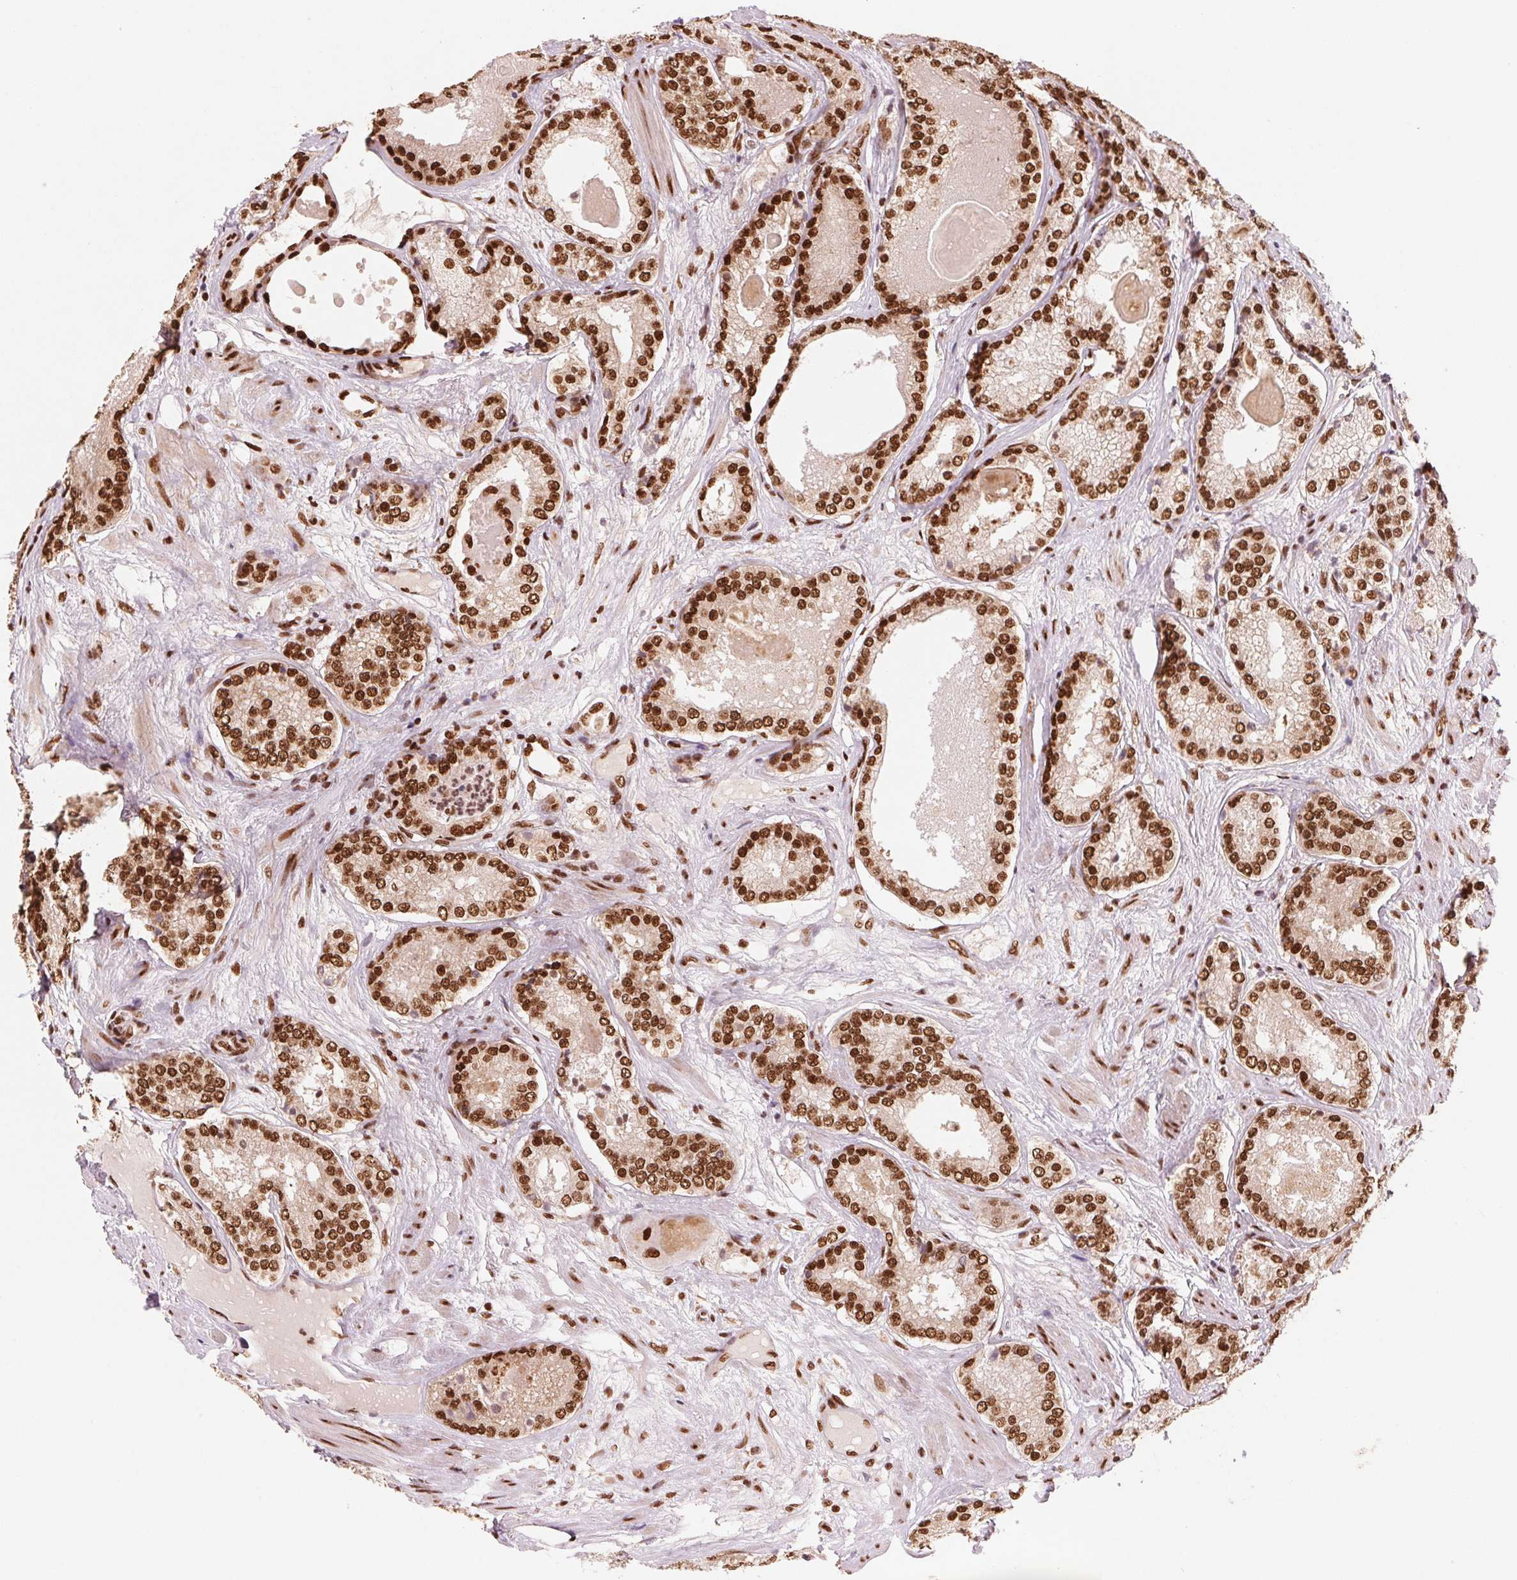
{"staining": {"intensity": "strong", "quantity": ">75%", "location": "nuclear"}, "tissue": "prostate cancer", "cell_type": "Tumor cells", "image_type": "cancer", "snomed": [{"axis": "morphology", "description": "Adenocarcinoma, NOS"}, {"axis": "morphology", "description": "Adenocarcinoma, Low grade"}, {"axis": "topography", "description": "Prostate"}], "caption": "Immunohistochemistry staining of prostate cancer, which shows high levels of strong nuclear staining in about >75% of tumor cells indicating strong nuclear protein expression. The staining was performed using DAB (brown) for protein detection and nuclei were counterstained in hematoxylin (blue).", "gene": "TTLL9", "patient": {"sex": "male", "age": 68}}